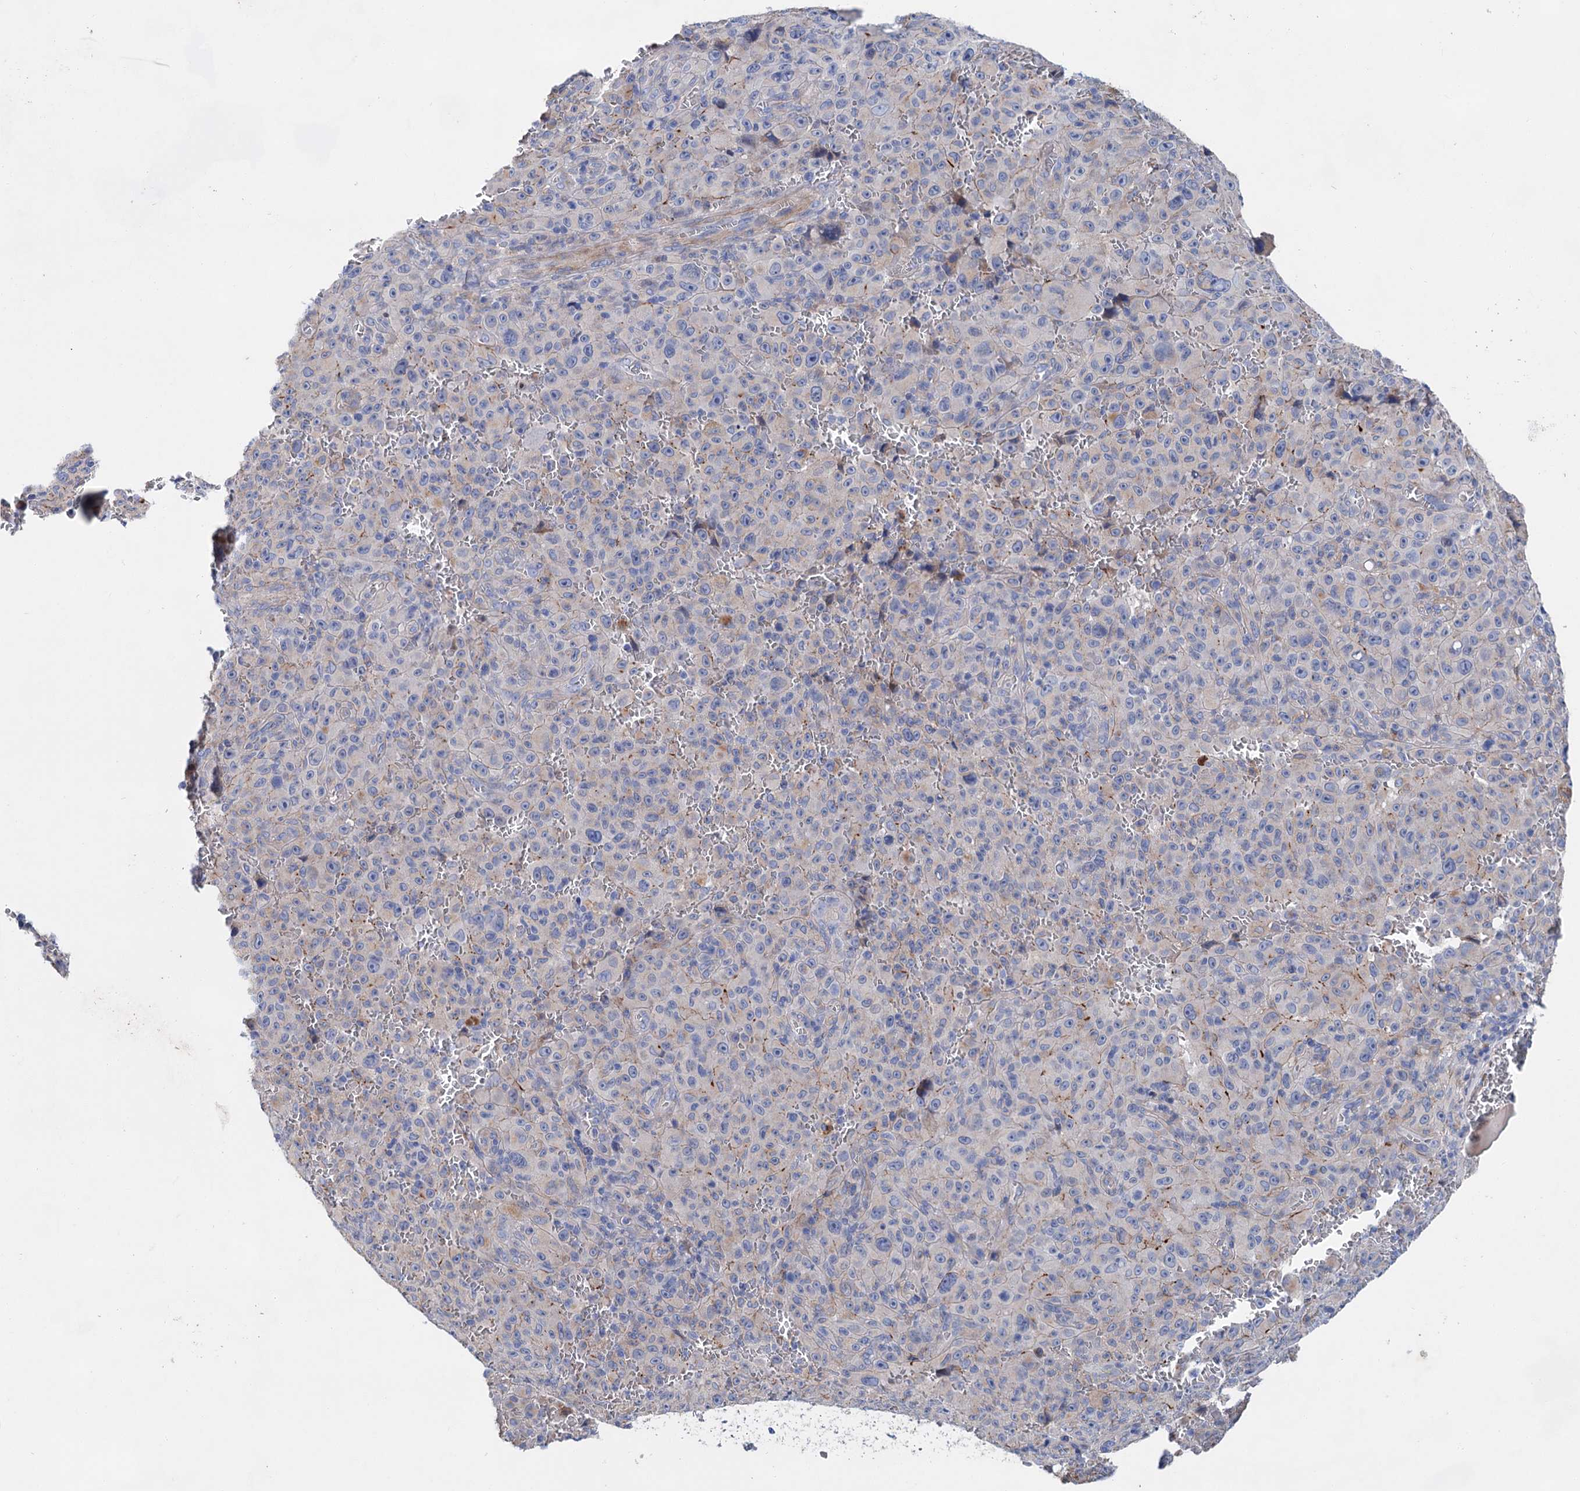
{"staining": {"intensity": "negative", "quantity": "none", "location": "none"}, "tissue": "melanoma", "cell_type": "Tumor cells", "image_type": "cancer", "snomed": [{"axis": "morphology", "description": "Malignant melanoma, NOS"}, {"axis": "topography", "description": "Skin"}], "caption": "Protein analysis of malignant melanoma reveals no significant positivity in tumor cells.", "gene": "GPR155", "patient": {"sex": "female", "age": 82}}